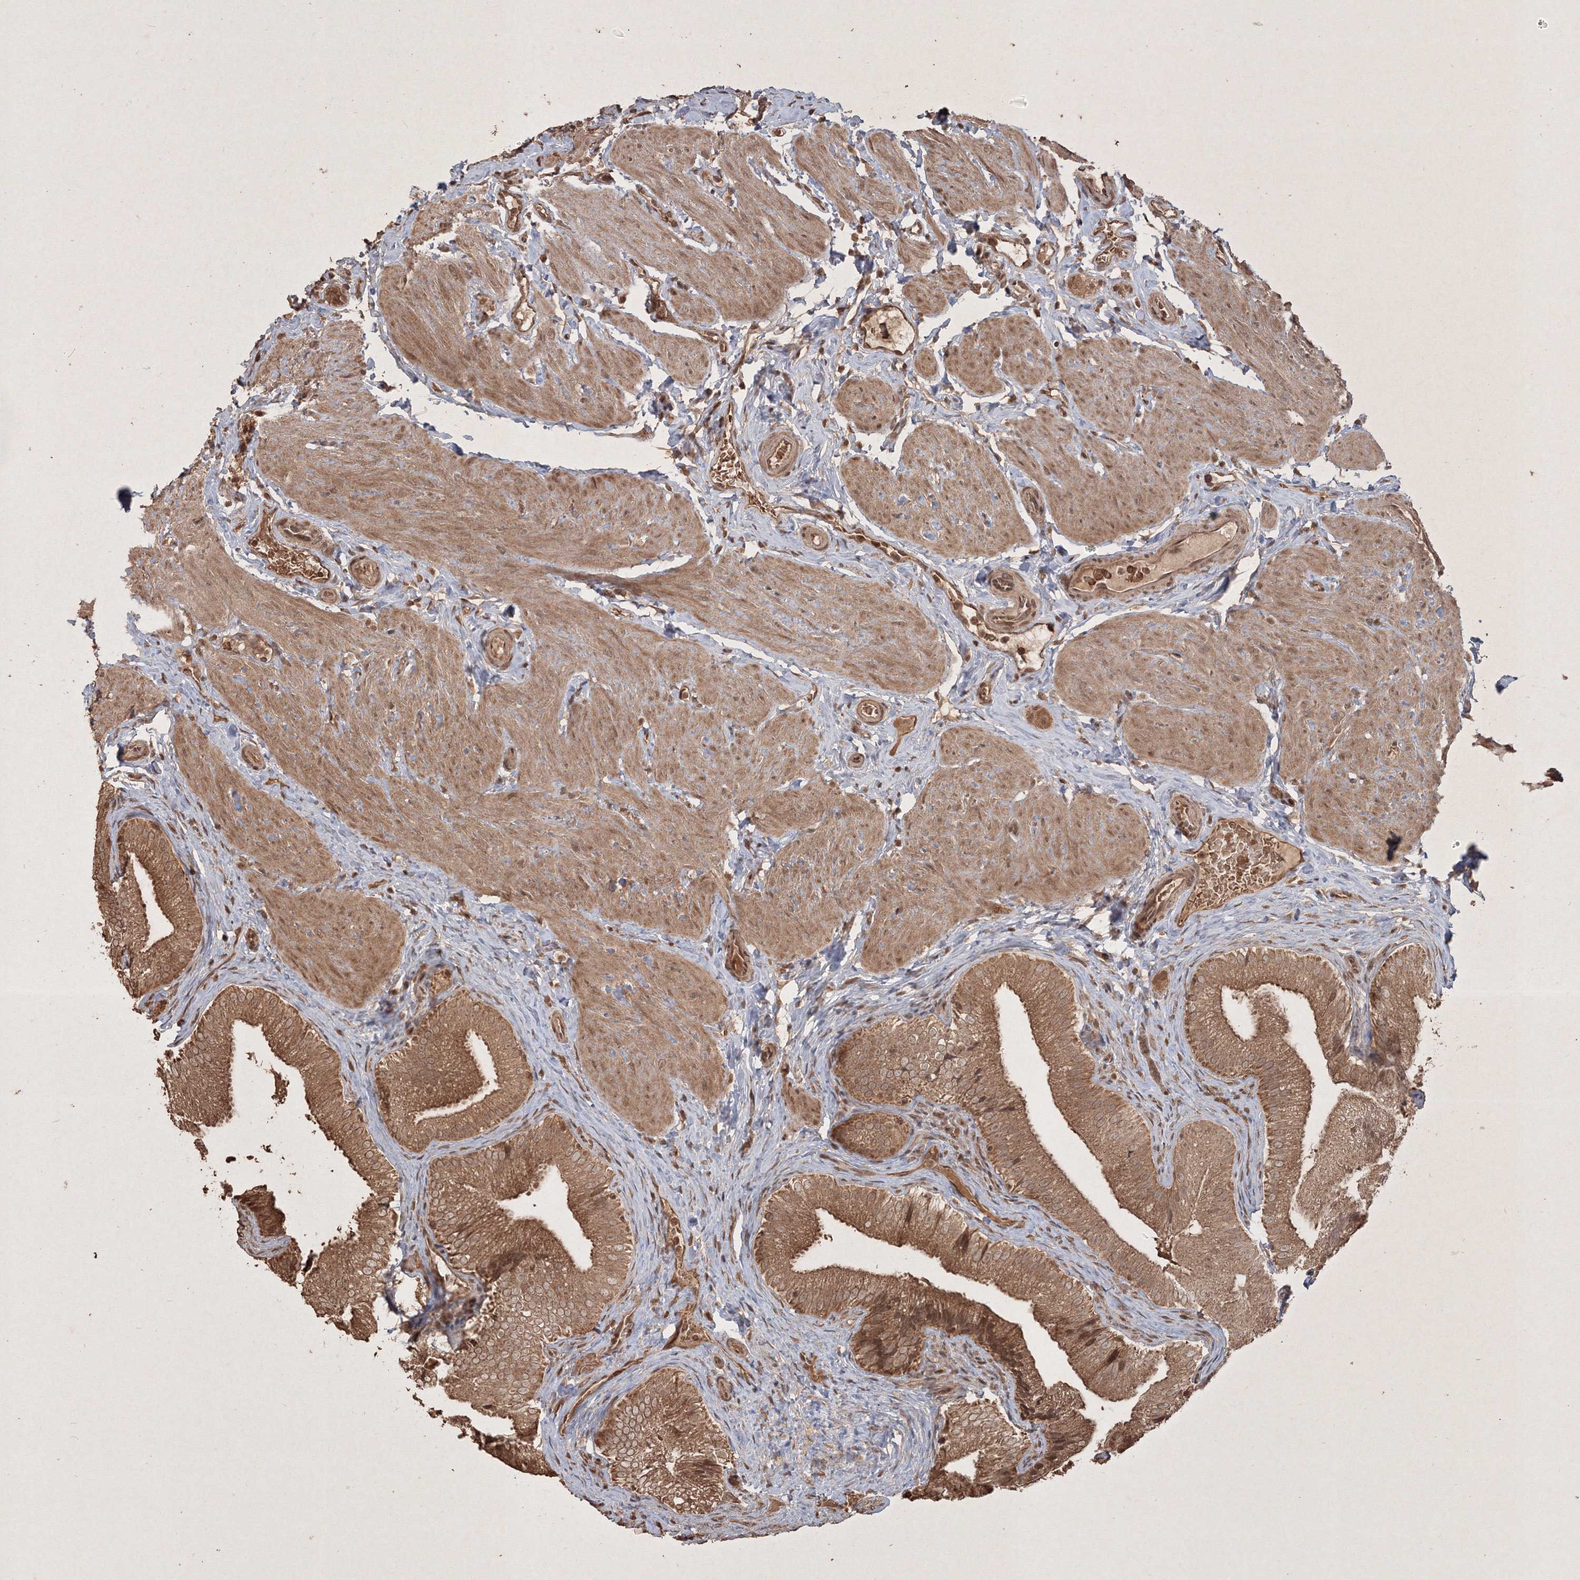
{"staining": {"intensity": "moderate", "quantity": ">75%", "location": "cytoplasmic/membranous,nuclear"}, "tissue": "gallbladder", "cell_type": "Glandular cells", "image_type": "normal", "snomed": [{"axis": "morphology", "description": "Normal tissue, NOS"}, {"axis": "topography", "description": "Gallbladder"}], "caption": "Immunohistochemistry (IHC) of benign gallbladder shows medium levels of moderate cytoplasmic/membranous,nuclear positivity in about >75% of glandular cells. (brown staining indicates protein expression, while blue staining denotes nuclei).", "gene": "PELI3", "patient": {"sex": "female", "age": 30}}